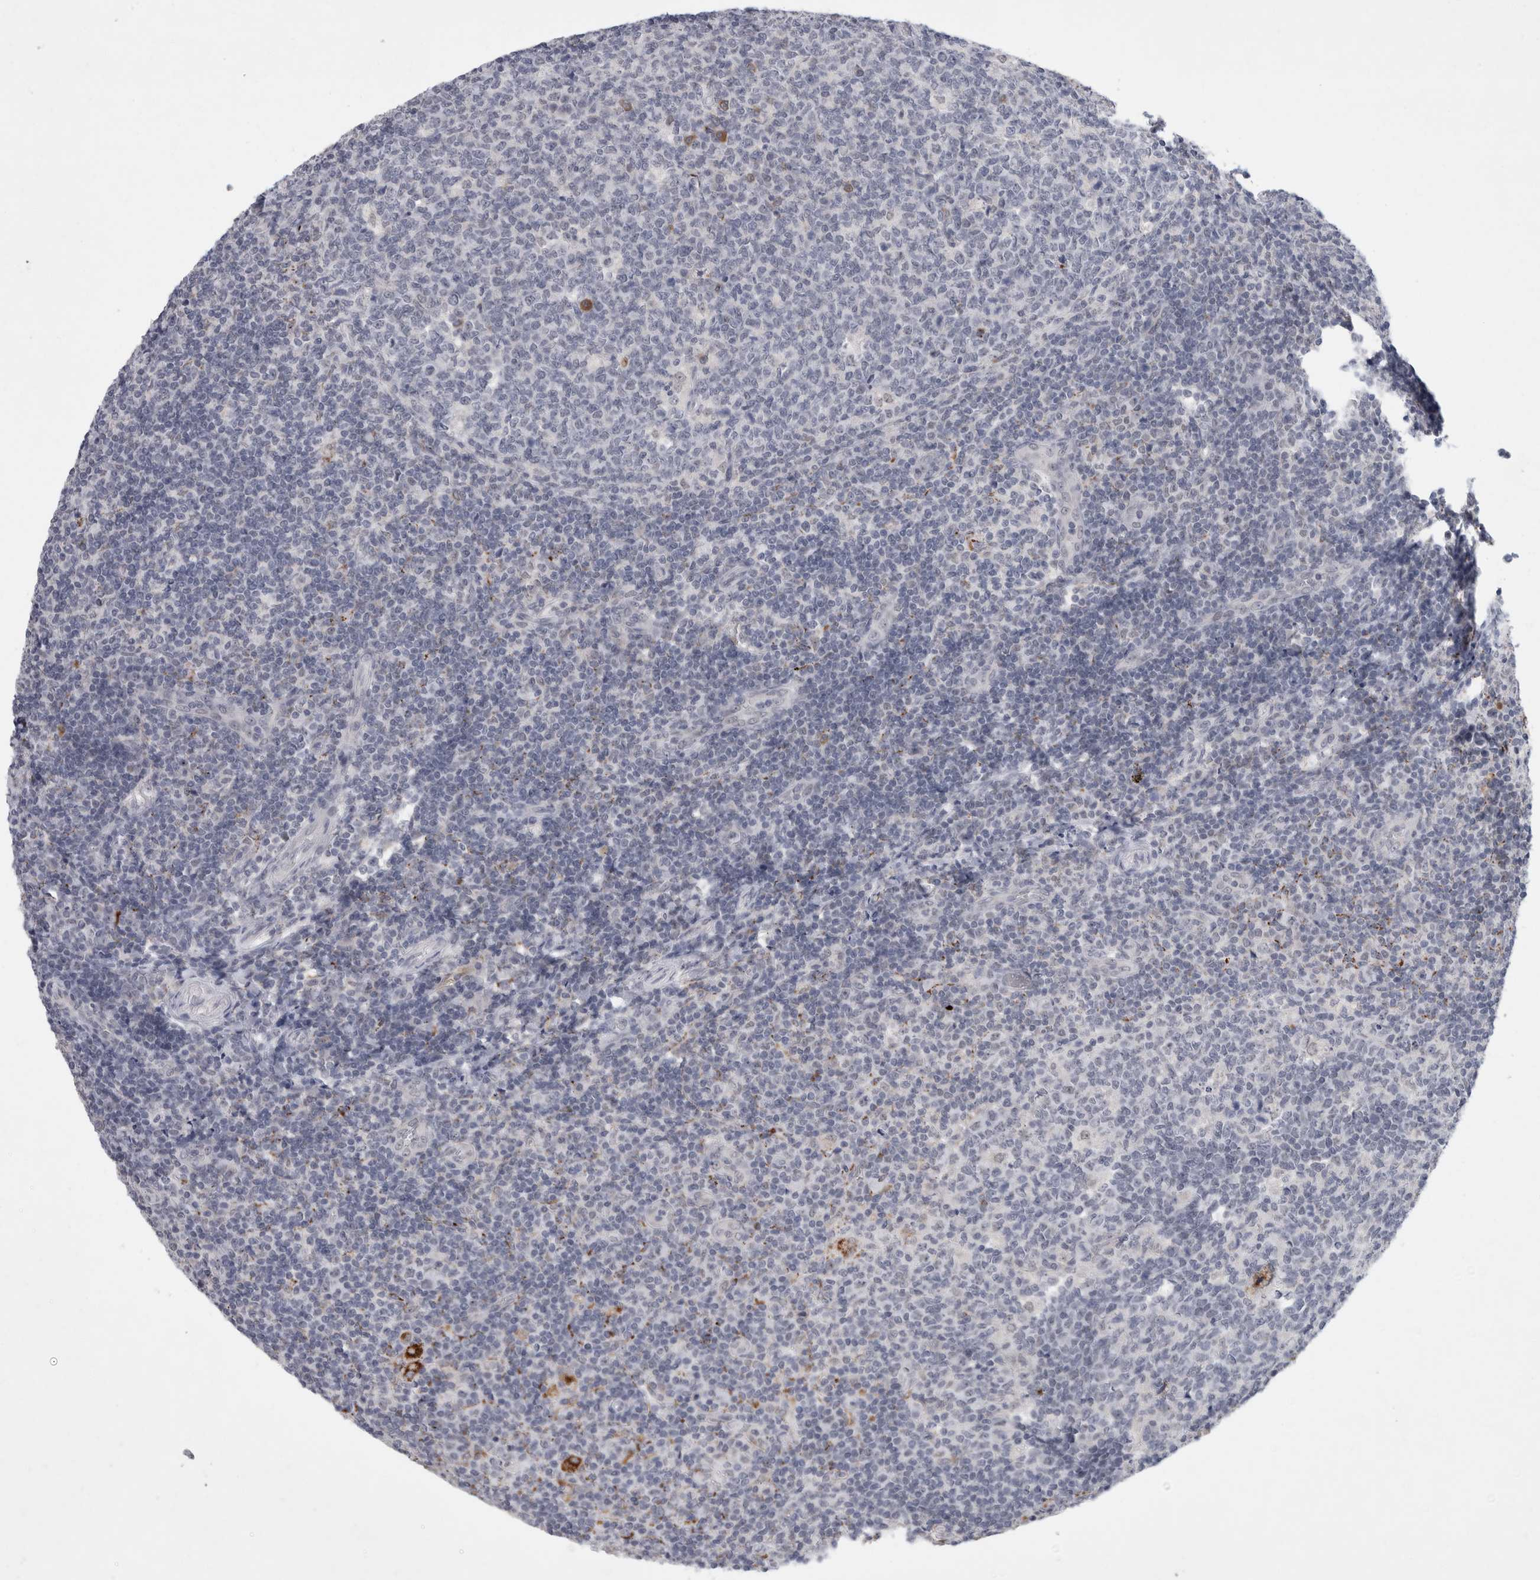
{"staining": {"intensity": "negative", "quantity": "none", "location": "none"}, "tissue": "tonsil", "cell_type": "Germinal center cells", "image_type": "normal", "snomed": [{"axis": "morphology", "description": "Normal tissue, NOS"}, {"axis": "topography", "description": "Tonsil"}], "caption": "This histopathology image is of normal tonsil stained with immunohistochemistry to label a protein in brown with the nuclei are counter-stained blue. There is no expression in germinal center cells.", "gene": "NIPA1", "patient": {"sex": "female", "age": 19}}